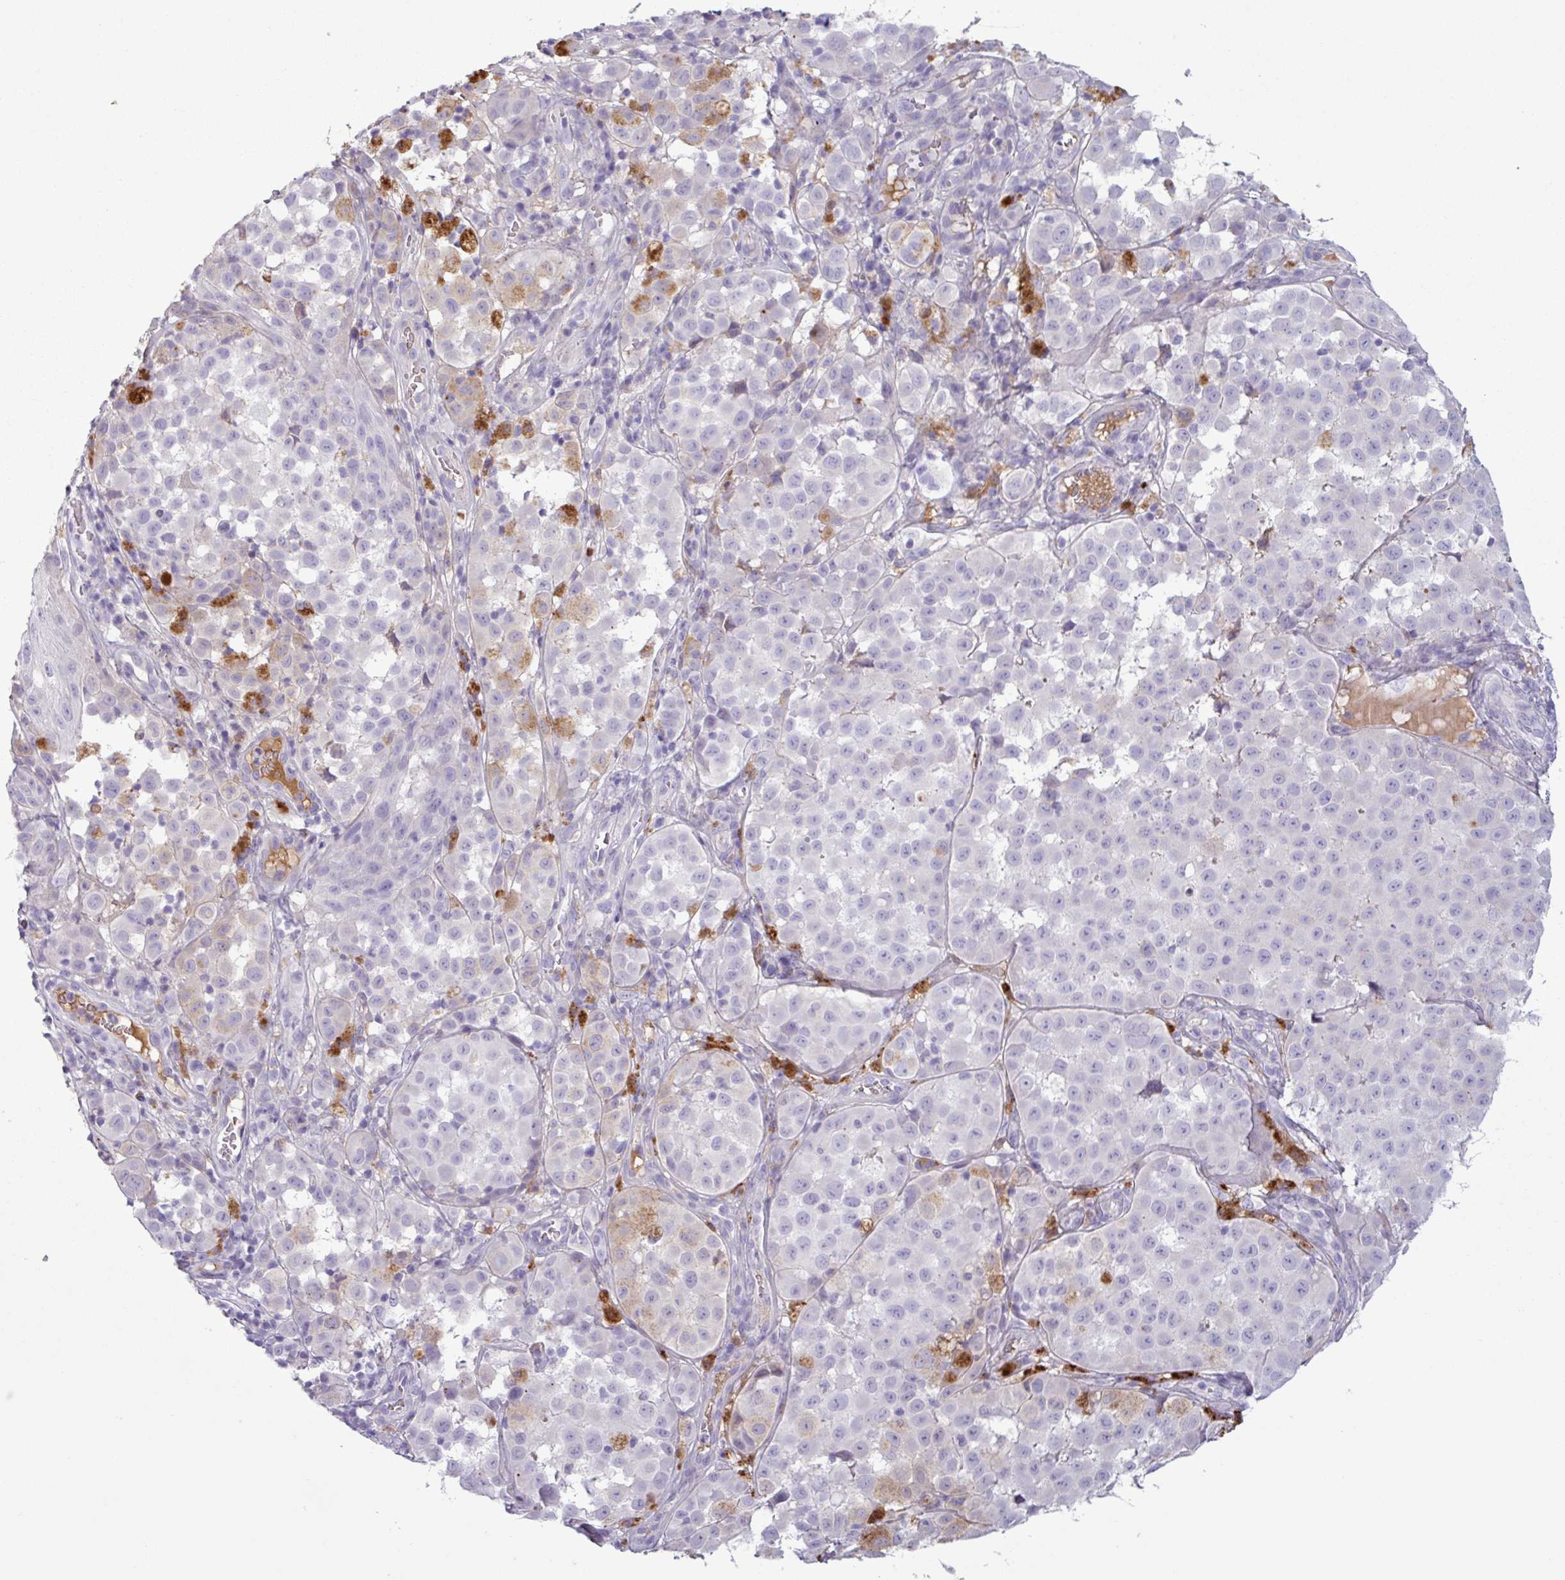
{"staining": {"intensity": "negative", "quantity": "none", "location": "none"}, "tissue": "melanoma", "cell_type": "Tumor cells", "image_type": "cancer", "snomed": [{"axis": "morphology", "description": "Malignant melanoma, NOS"}, {"axis": "topography", "description": "Skin"}], "caption": "Immunohistochemical staining of malignant melanoma reveals no significant positivity in tumor cells.", "gene": "C4B", "patient": {"sex": "male", "age": 64}}